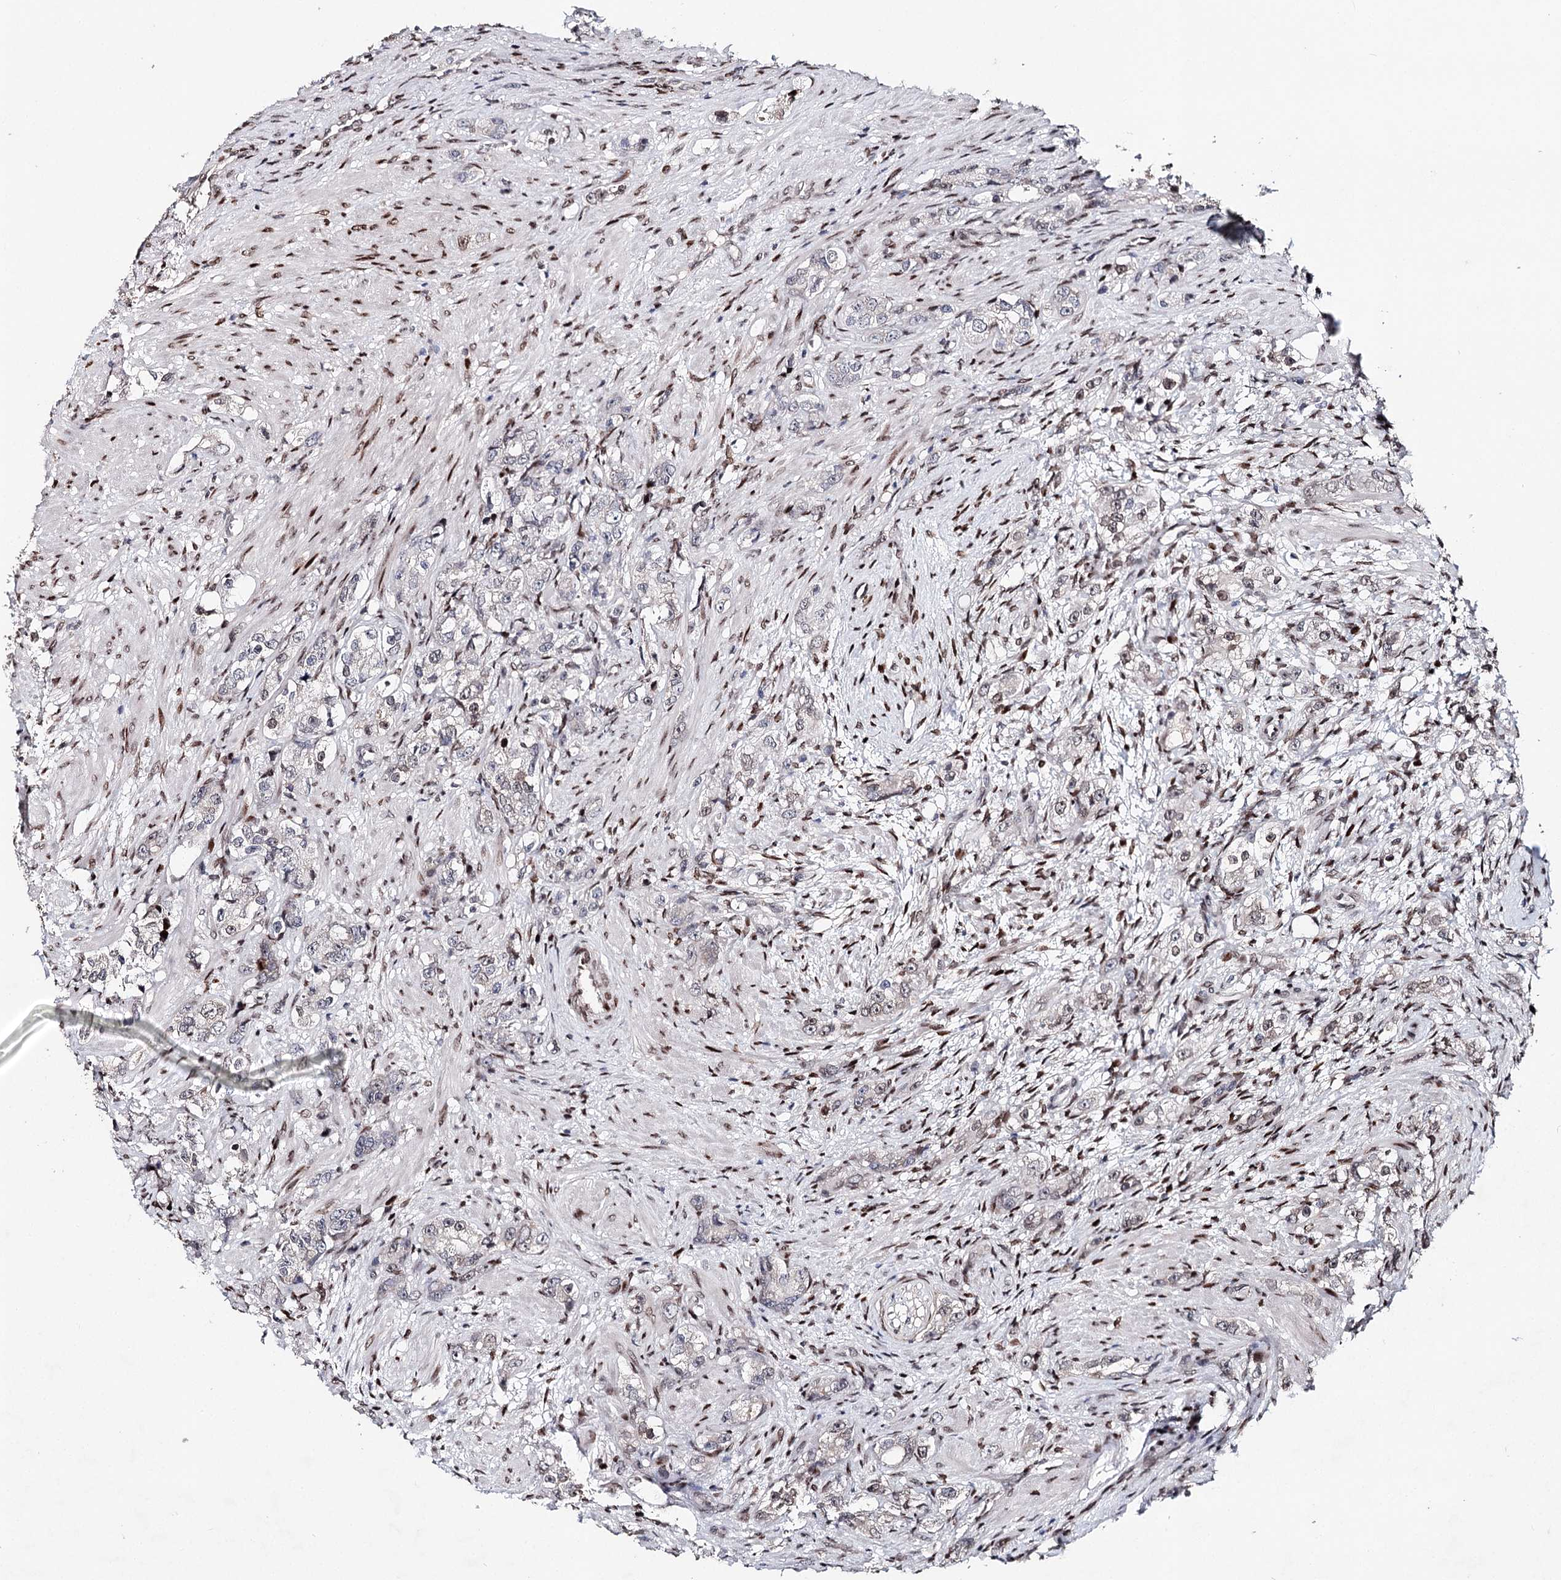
{"staining": {"intensity": "weak", "quantity": "<25%", "location": "nuclear"}, "tissue": "prostate cancer", "cell_type": "Tumor cells", "image_type": "cancer", "snomed": [{"axis": "morphology", "description": "Adenocarcinoma, High grade"}, {"axis": "topography", "description": "Prostate"}], "caption": "A micrograph of human prostate adenocarcinoma (high-grade) is negative for staining in tumor cells.", "gene": "FRMD4A", "patient": {"sex": "male", "age": 63}}